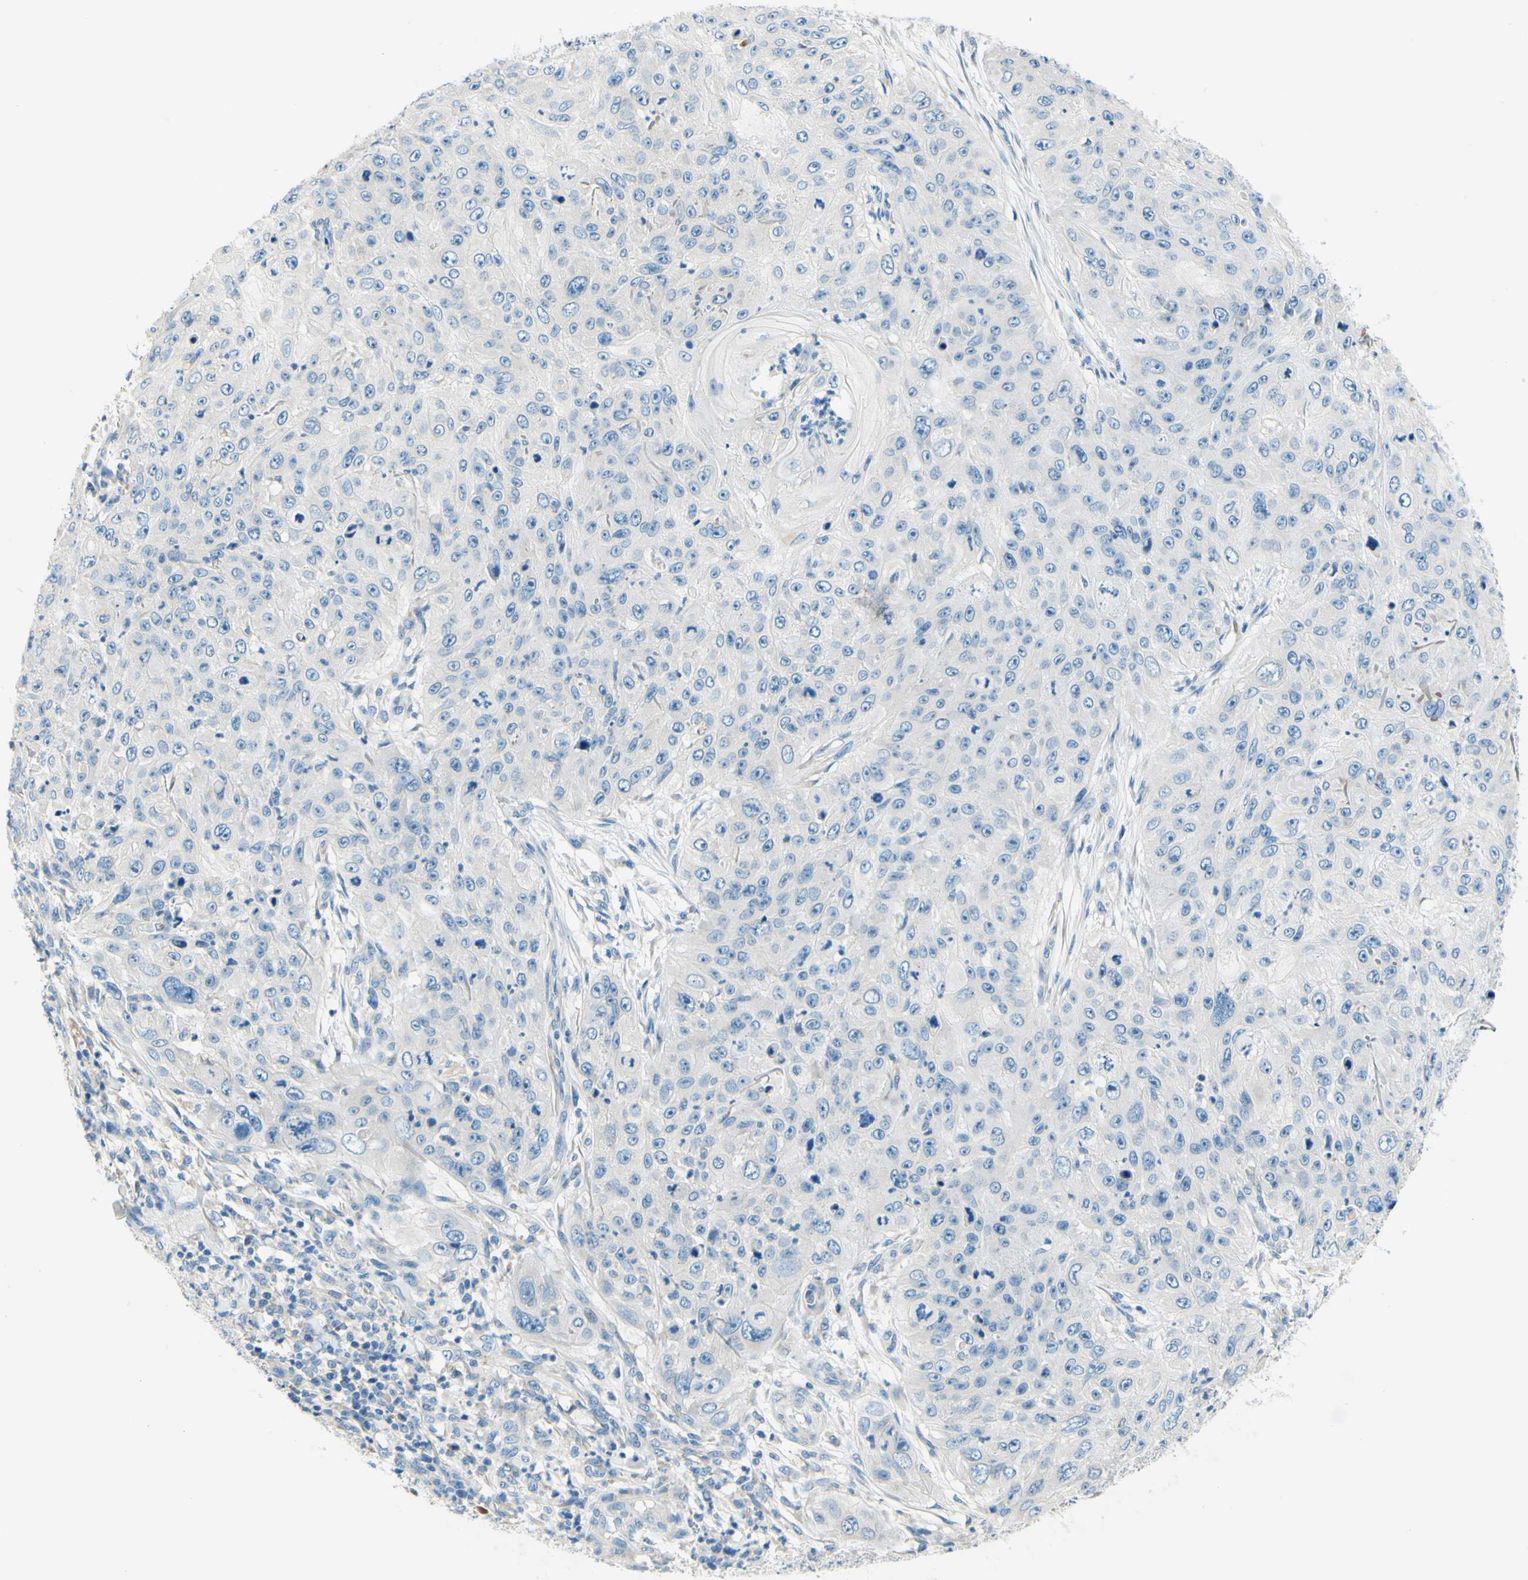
{"staining": {"intensity": "negative", "quantity": "none", "location": "none"}, "tissue": "skin cancer", "cell_type": "Tumor cells", "image_type": "cancer", "snomed": [{"axis": "morphology", "description": "Squamous cell carcinoma, NOS"}, {"axis": "topography", "description": "Skin"}], "caption": "Immunohistochemistry (IHC) micrograph of neoplastic tissue: human skin cancer stained with DAB demonstrates no significant protein expression in tumor cells. Nuclei are stained in blue.", "gene": "PASD1", "patient": {"sex": "female", "age": 80}}